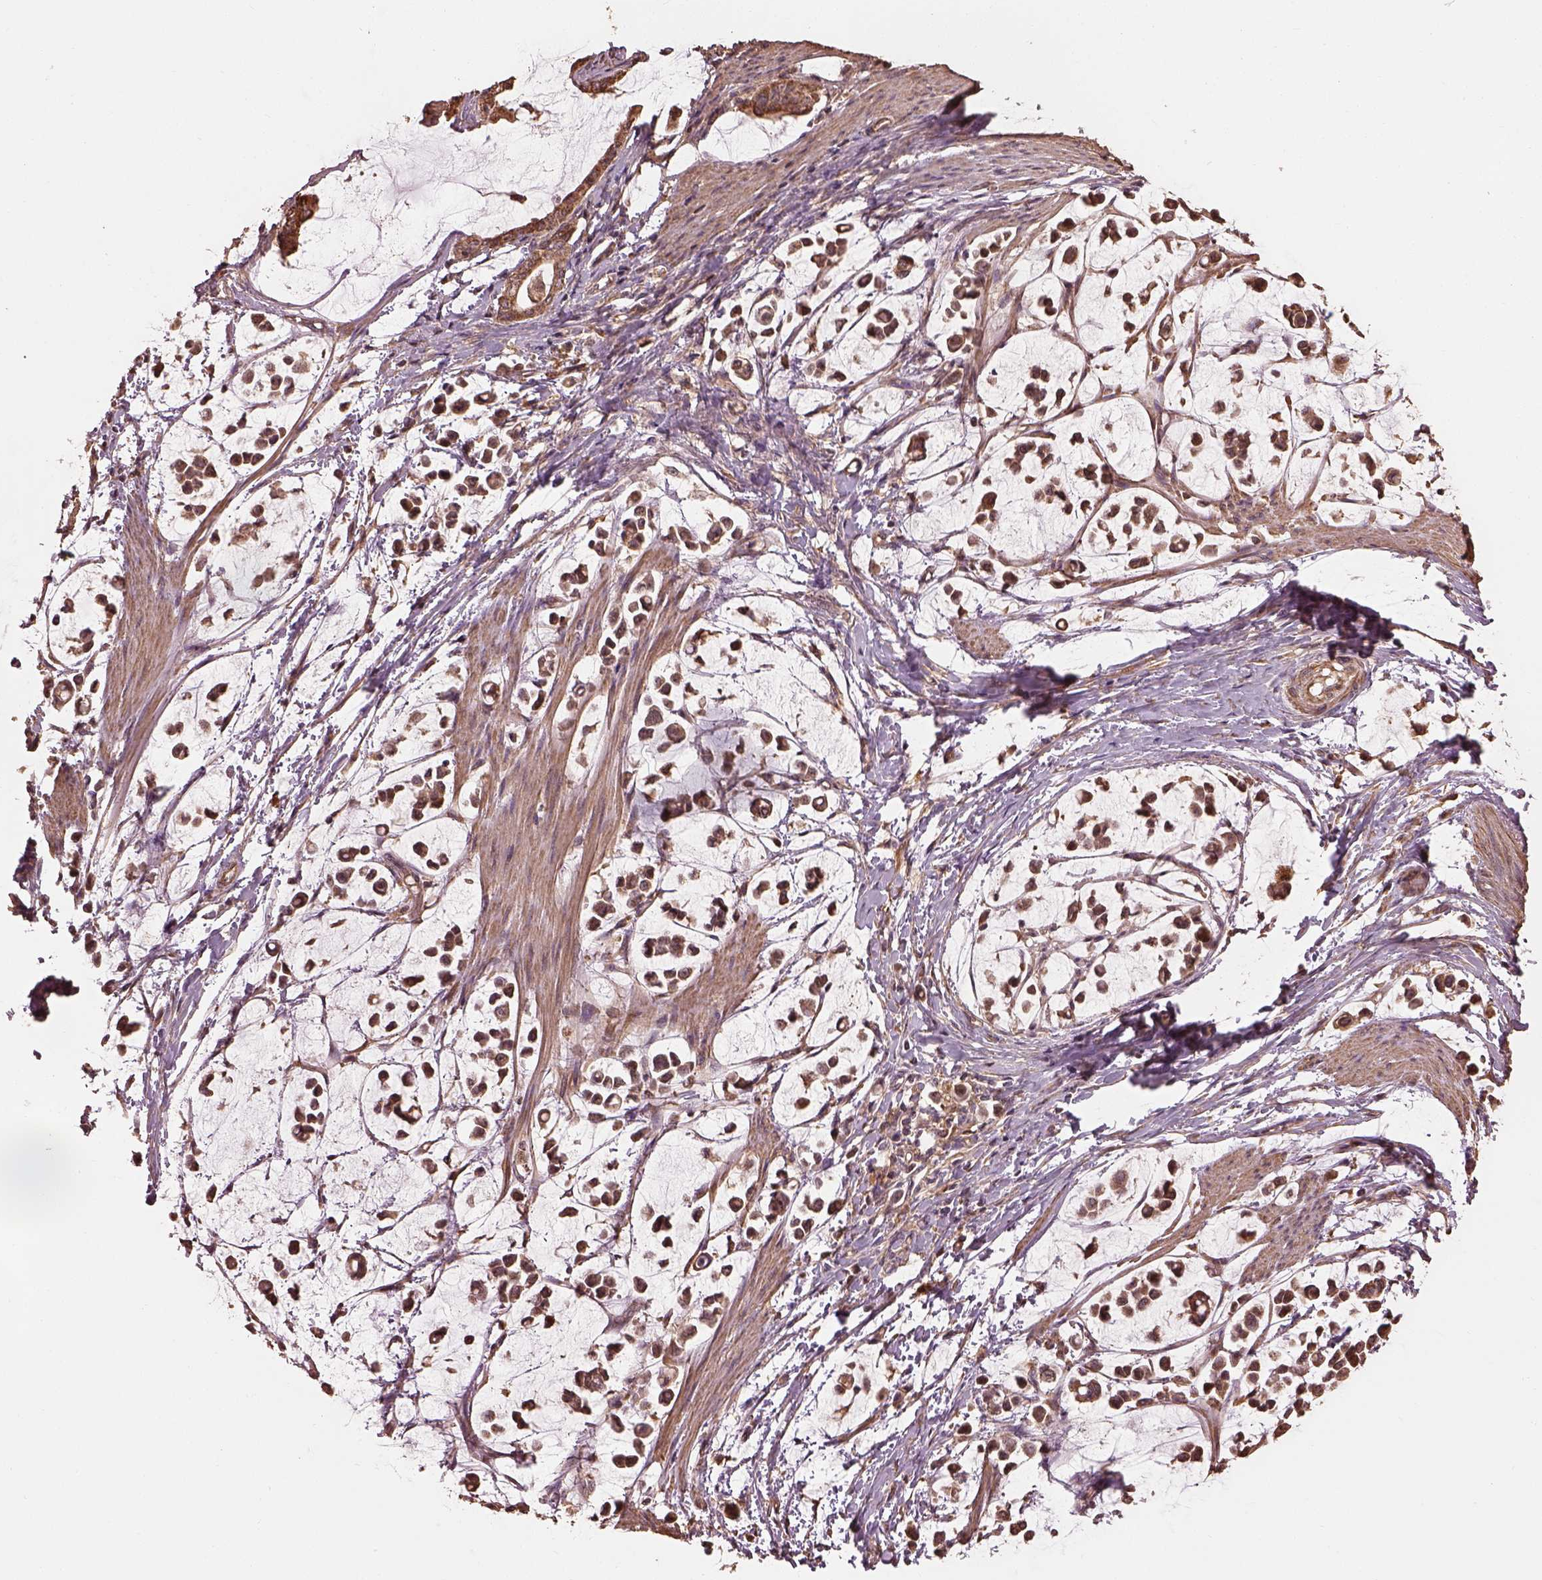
{"staining": {"intensity": "moderate", "quantity": ">75%", "location": "cytoplasmic/membranous"}, "tissue": "stomach cancer", "cell_type": "Tumor cells", "image_type": "cancer", "snomed": [{"axis": "morphology", "description": "Adenocarcinoma, NOS"}, {"axis": "topography", "description": "Stomach"}], "caption": "DAB (3,3'-diaminobenzidine) immunohistochemical staining of human adenocarcinoma (stomach) shows moderate cytoplasmic/membranous protein expression in approximately >75% of tumor cells.", "gene": "METTL4", "patient": {"sex": "male", "age": 82}}